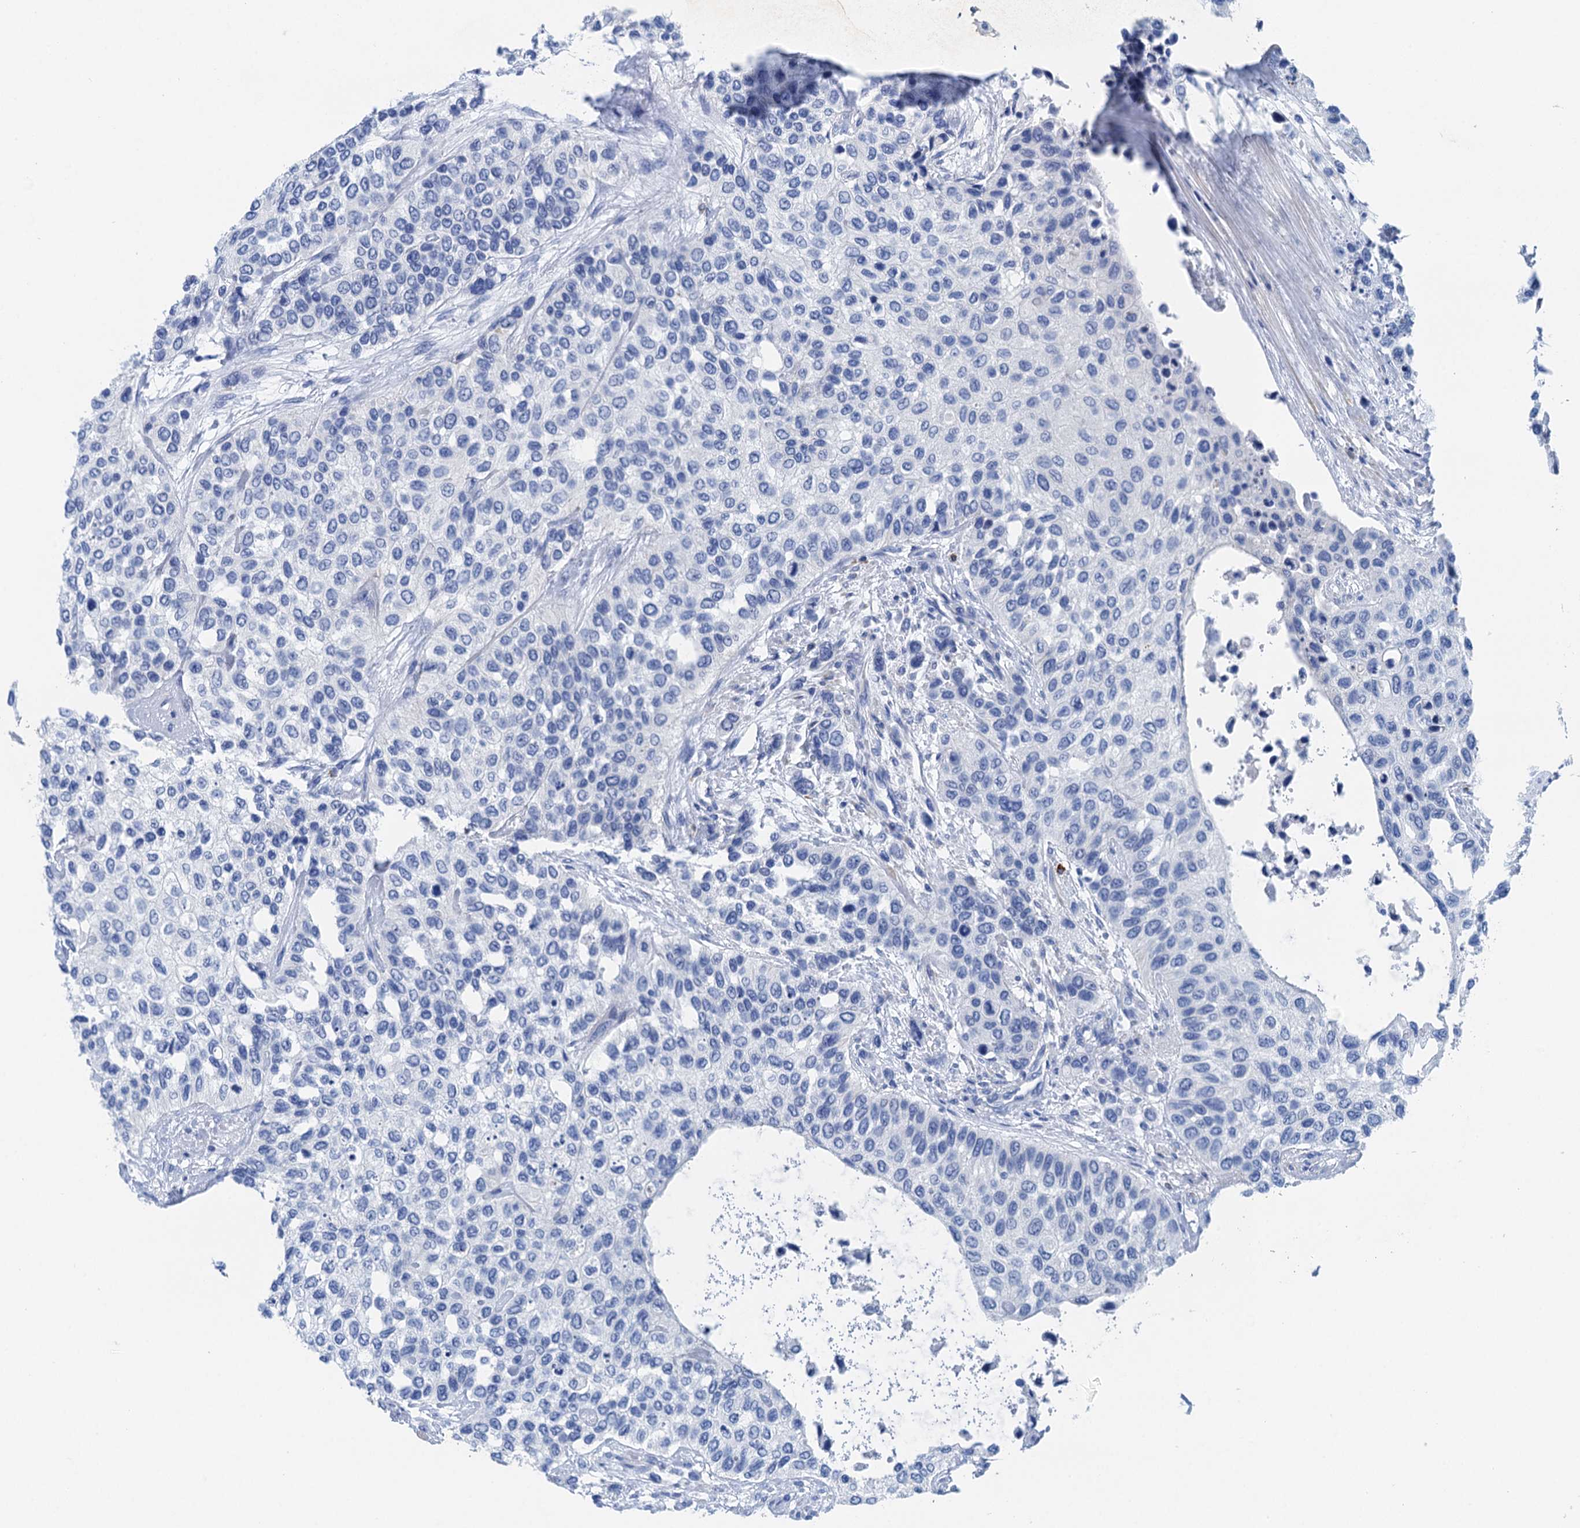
{"staining": {"intensity": "negative", "quantity": "none", "location": "none"}, "tissue": "urothelial cancer", "cell_type": "Tumor cells", "image_type": "cancer", "snomed": [{"axis": "morphology", "description": "Normal tissue, NOS"}, {"axis": "morphology", "description": "Urothelial carcinoma, High grade"}, {"axis": "topography", "description": "Vascular tissue"}, {"axis": "topography", "description": "Urinary bladder"}], "caption": "The IHC histopathology image has no significant expression in tumor cells of urothelial carcinoma (high-grade) tissue.", "gene": "NLRP10", "patient": {"sex": "female", "age": 56}}